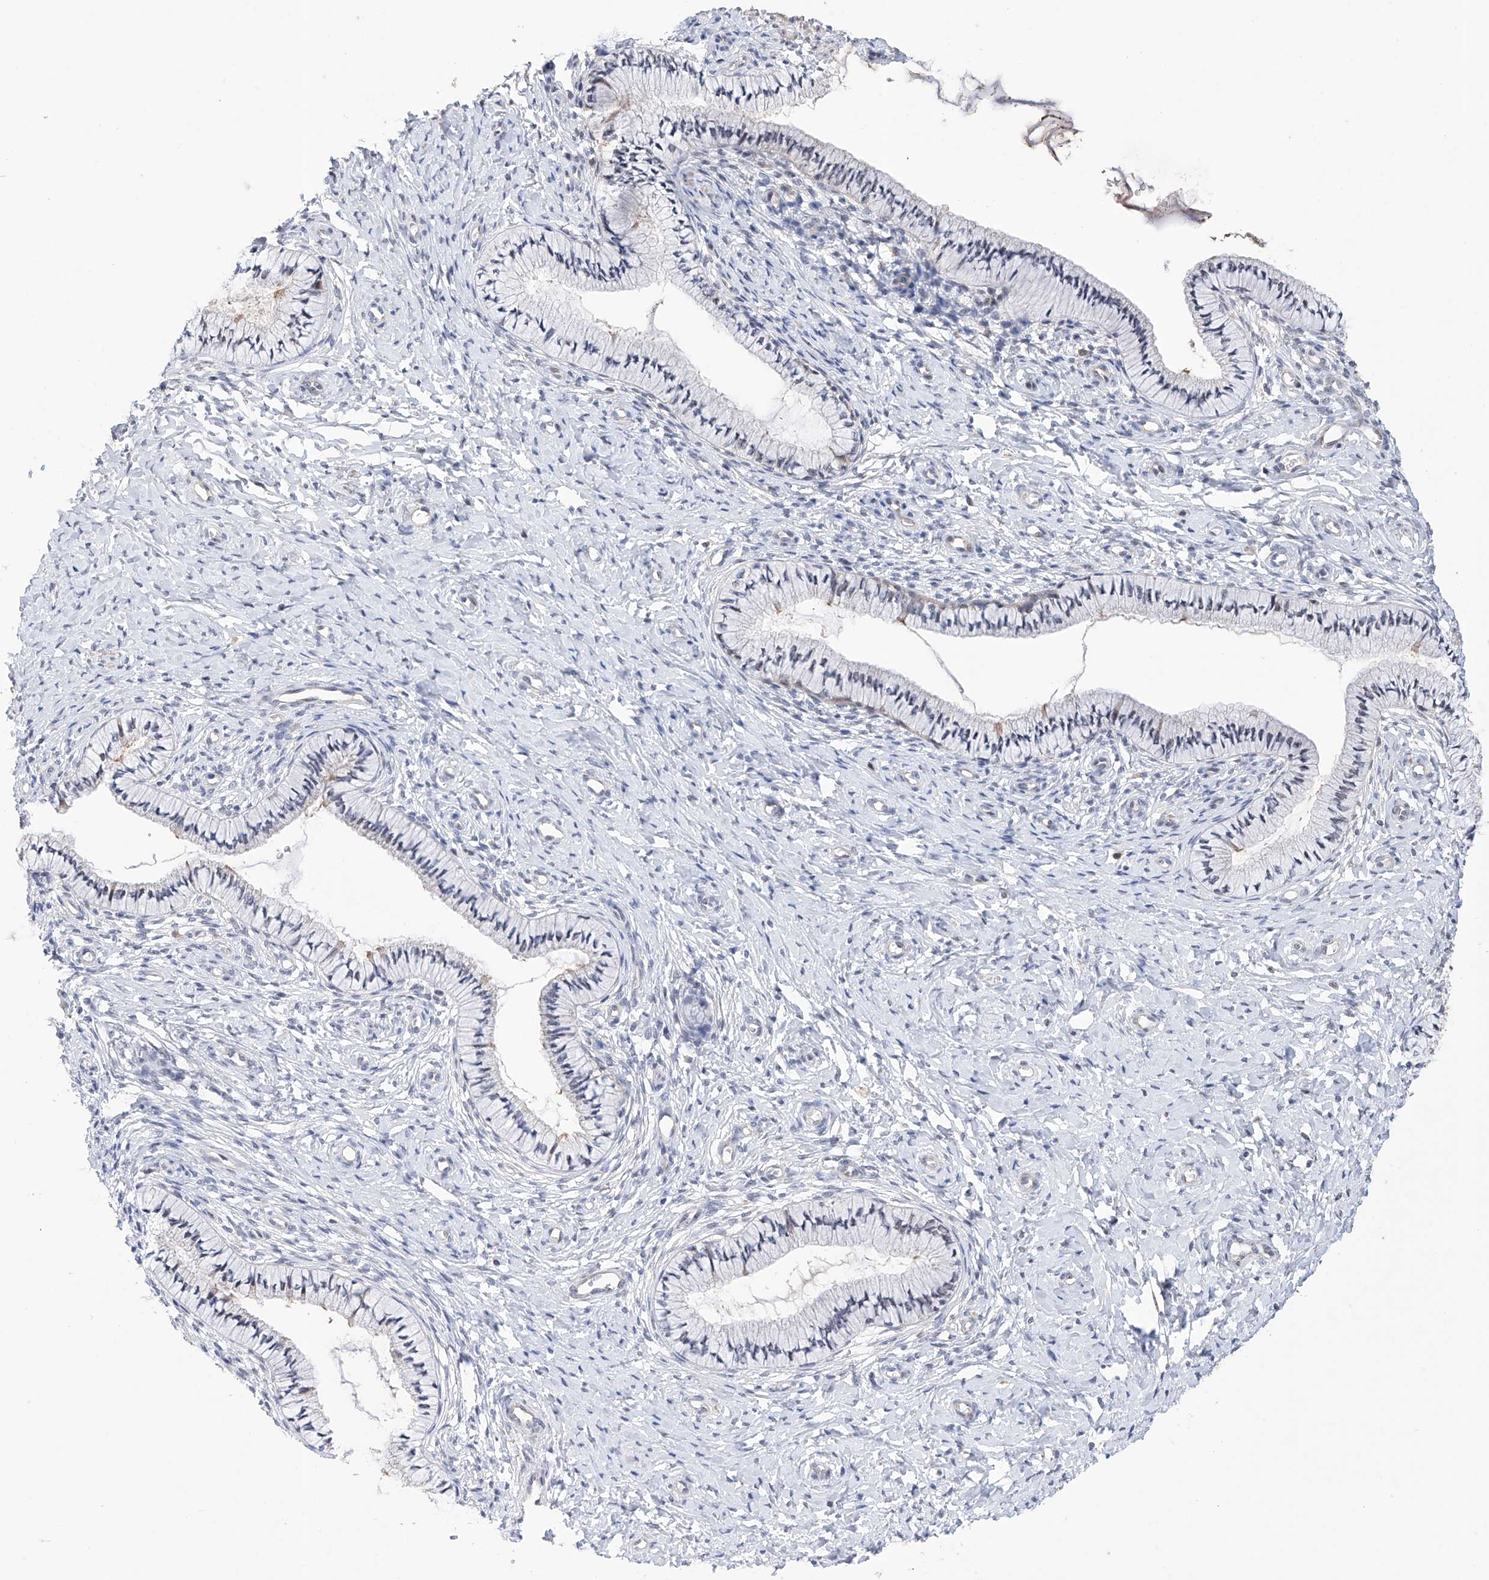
{"staining": {"intensity": "negative", "quantity": "none", "location": "none"}, "tissue": "cervix", "cell_type": "Glandular cells", "image_type": "normal", "snomed": [{"axis": "morphology", "description": "Normal tissue, NOS"}, {"axis": "topography", "description": "Cervix"}], "caption": "Glandular cells show no significant protein staining in unremarkable cervix. (Stains: DAB immunohistochemistry with hematoxylin counter stain, Microscopy: brightfield microscopy at high magnification).", "gene": "AFG1L", "patient": {"sex": "female", "age": 36}}